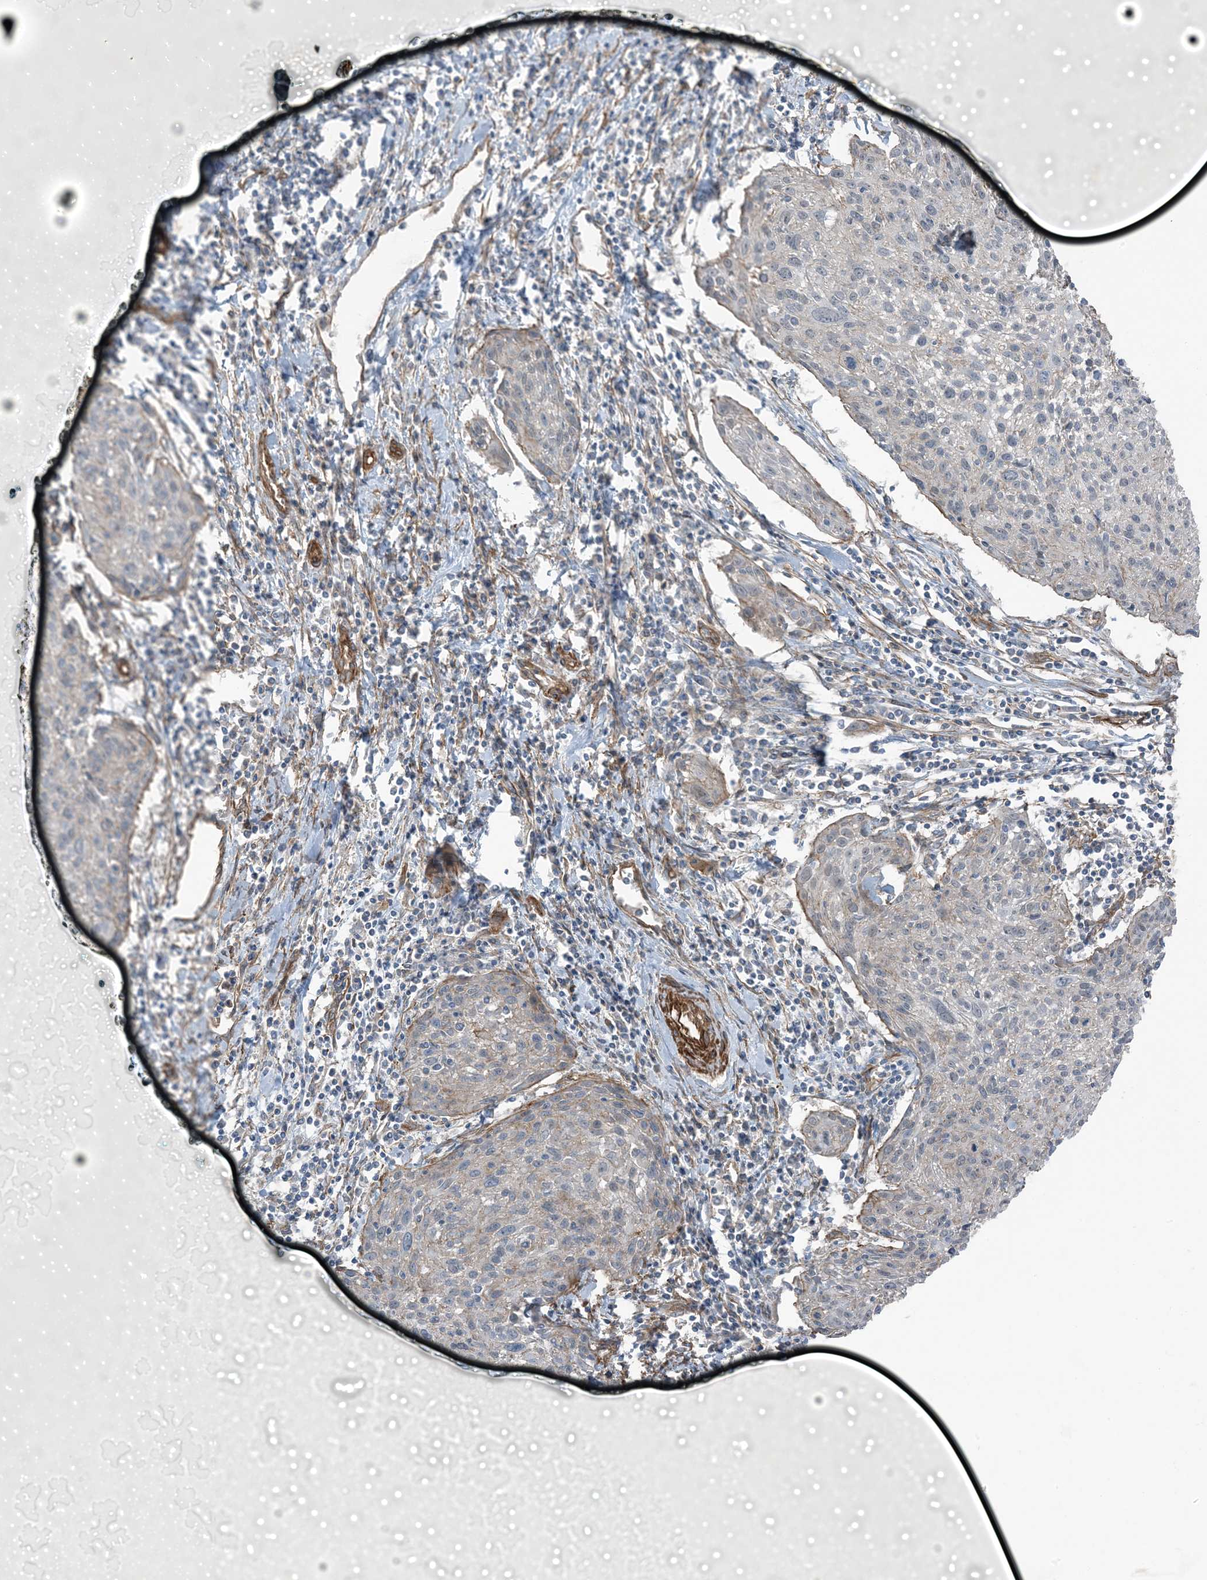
{"staining": {"intensity": "weak", "quantity": "25%-75%", "location": "cytoplasmic/membranous"}, "tissue": "cervical cancer", "cell_type": "Tumor cells", "image_type": "cancer", "snomed": [{"axis": "morphology", "description": "Squamous cell carcinoma, NOS"}, {"axis": "topography", "description": "Cervix"}], "caption": "This photomicrograph exhibits immunohistochemistry staining of squamous cell carcinoma (cervical), with low weak cytoplasmic/membranous expression in approximately 25%-75% of tumor cells.", "gene": "ZFP90", "patient": {"sex": "female", "age": 51}}